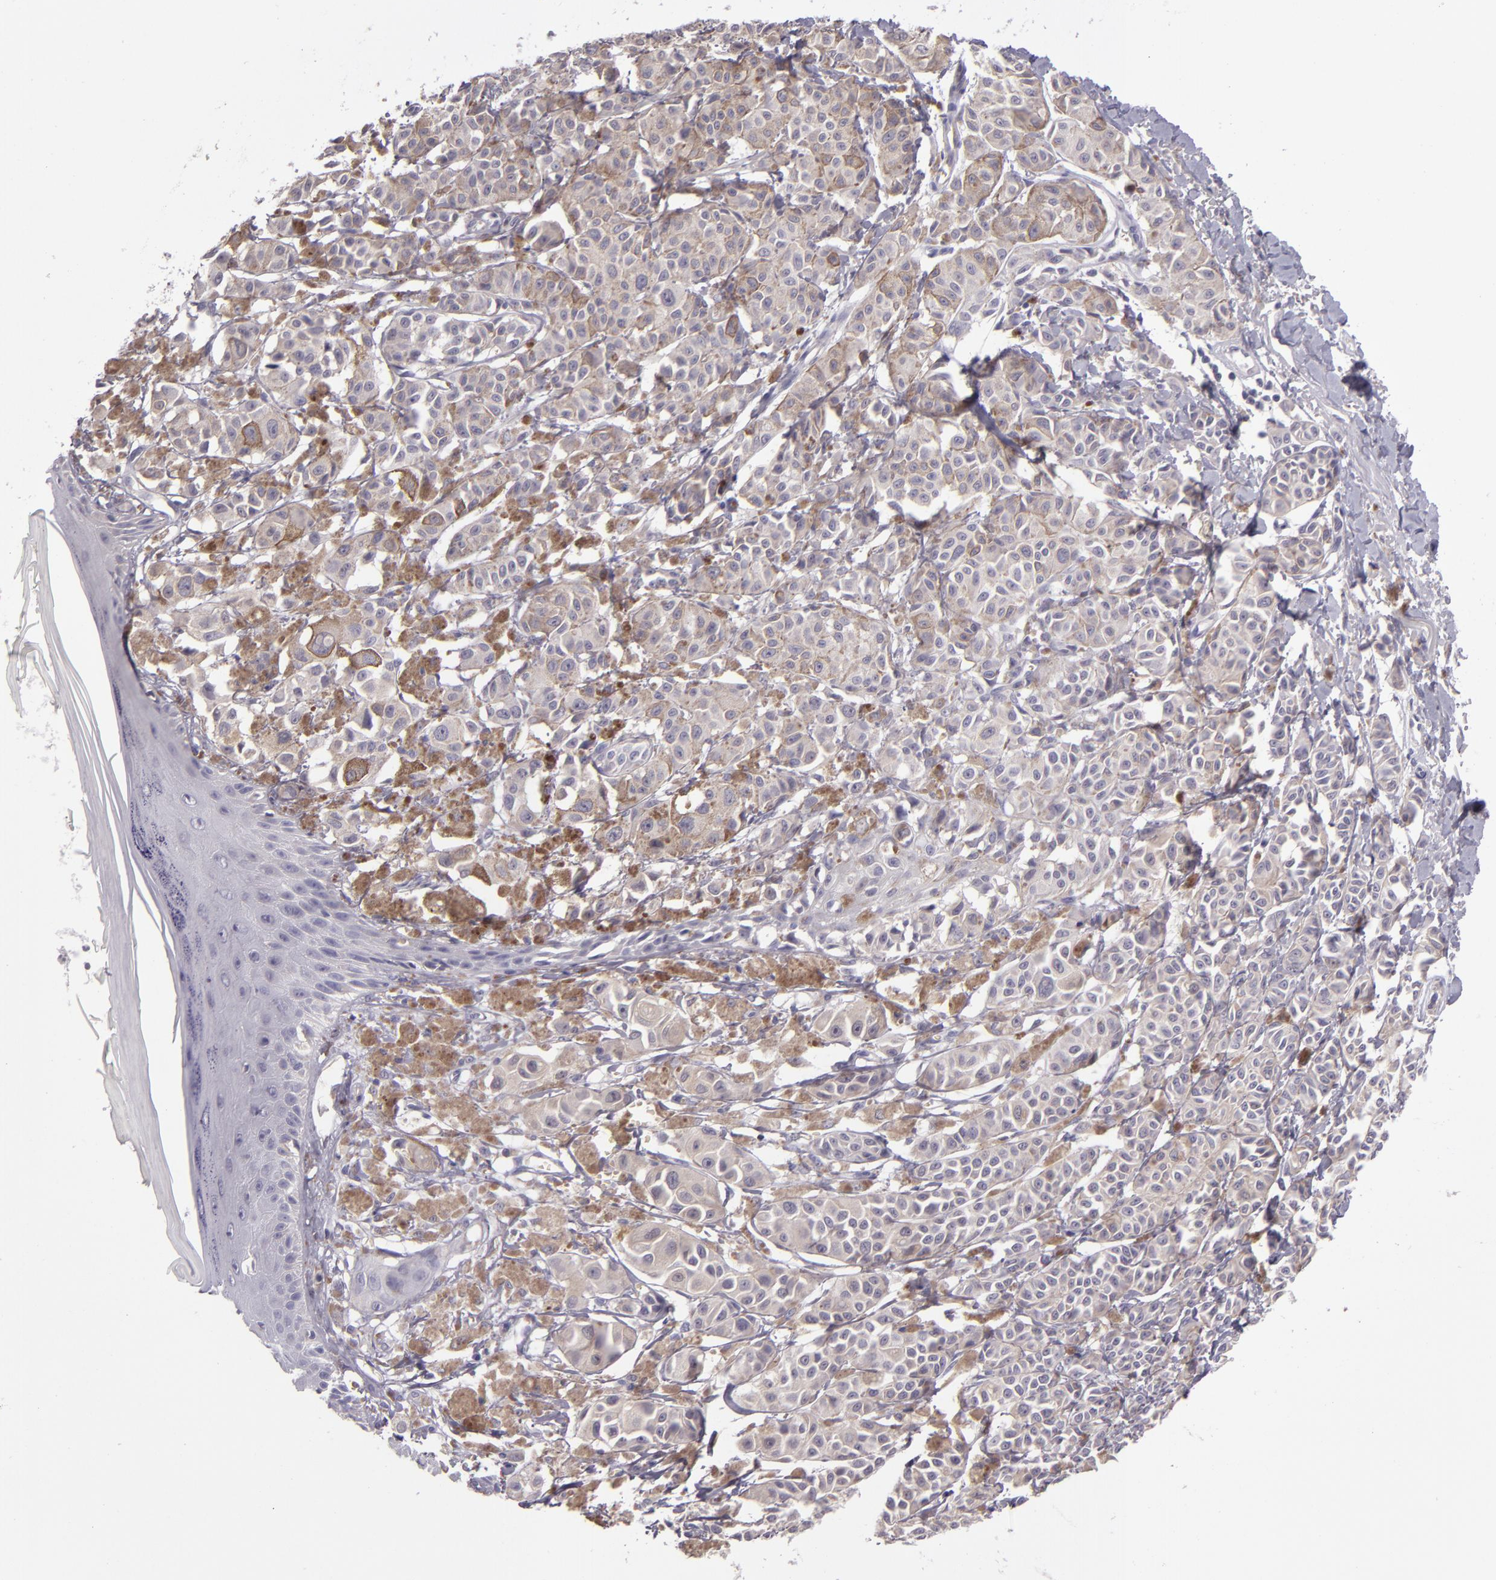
{"staining": {"intensity": "weak", "quantity": "25%-75%", "location": "cytoplasmic/membranous"}, "tissue": "melanoma", "cell_type": "Tumor cells", "image_type": "cancer", "snomed": [{"axis": "morphology", "description": "Malignant melanoma, NOS"}, {"axis": "topography", "description": "Skin"}], "caption": "Approximately 25%-75% of tumor cells in human melanoma reveal weak cytoplasmic/membranous protein staining as visualized by brown immunohistochemical staining.", "gene": "SNCB", "patient": {"sex": "male", "age": 76}}